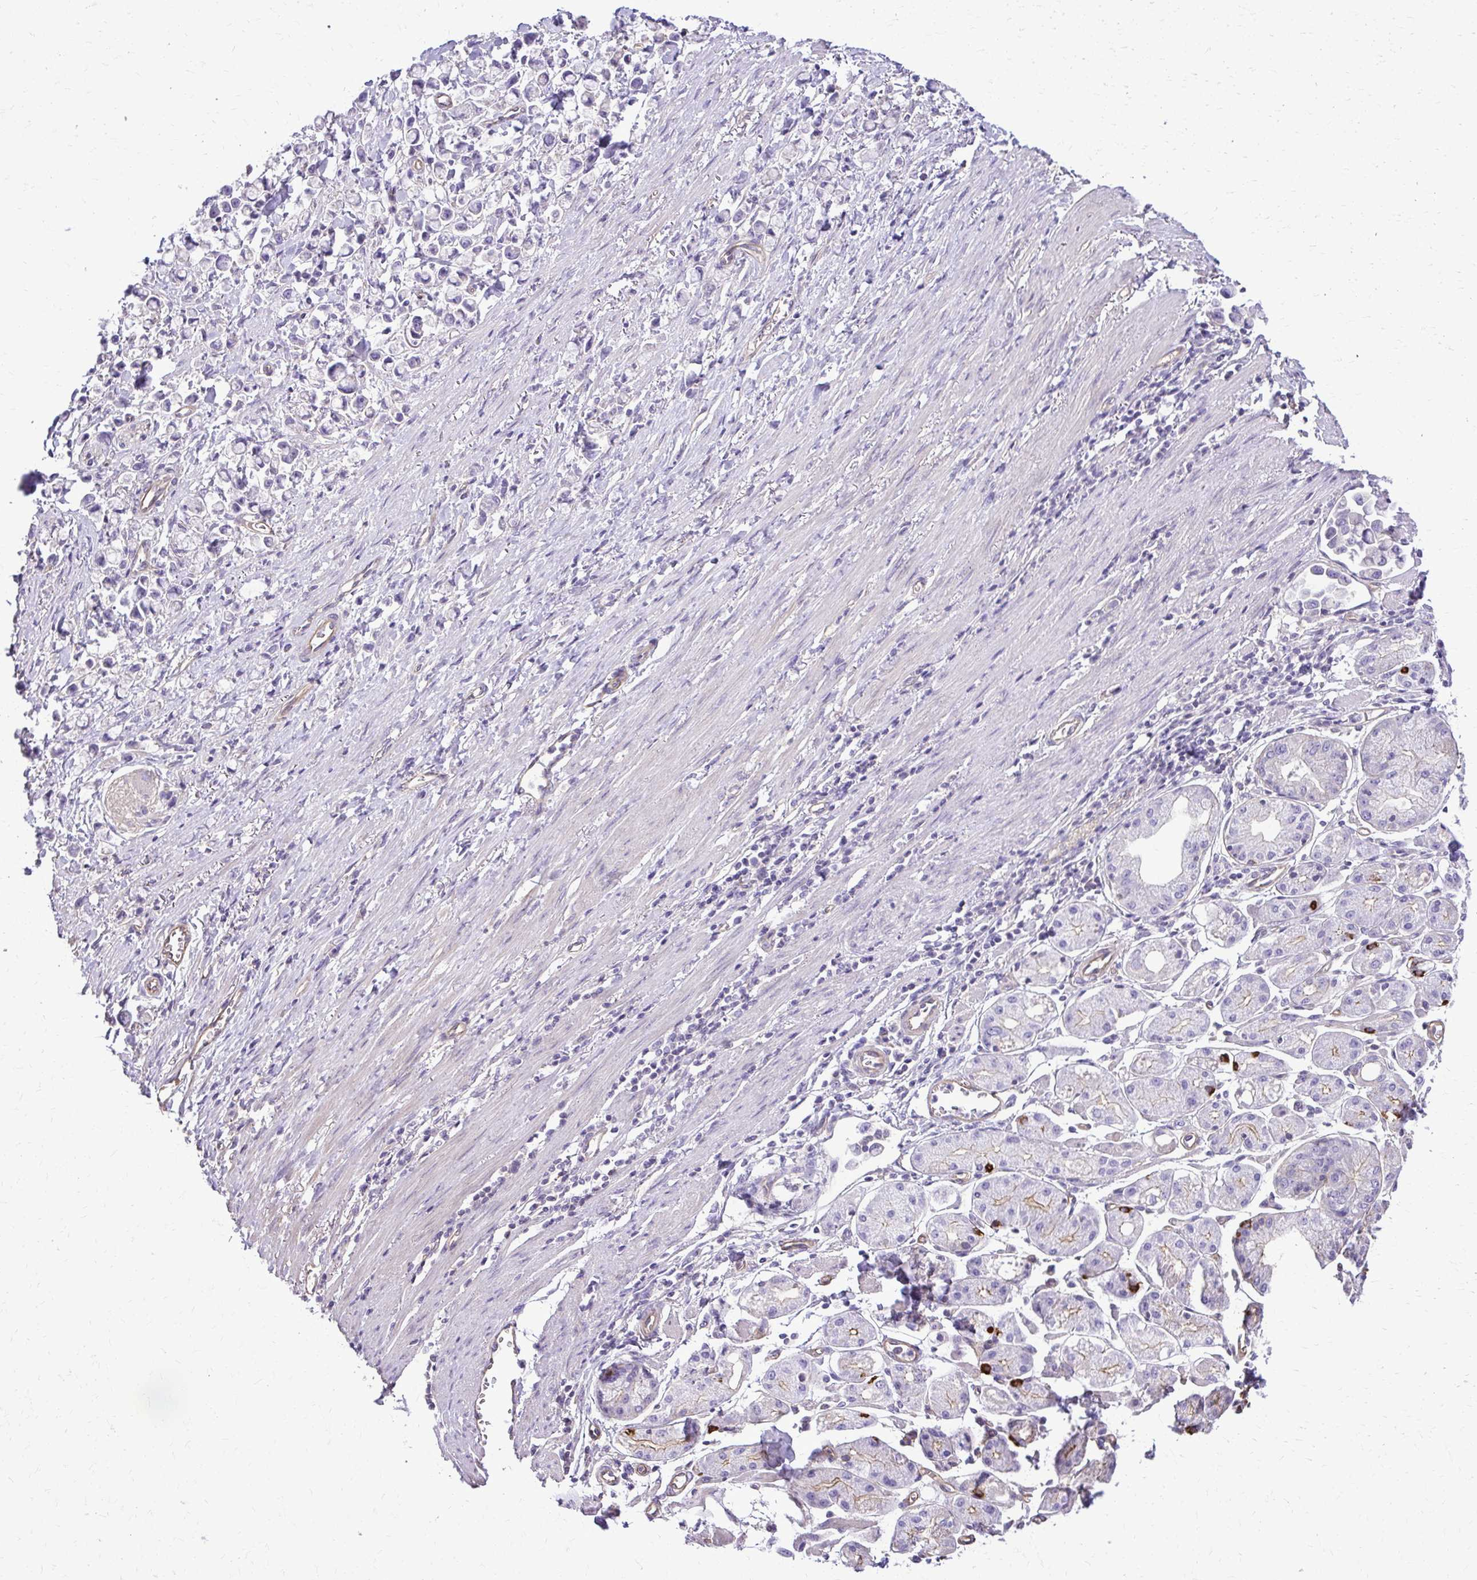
{"staining": {"intensity": "negative", "quantity": "none", "location": "none"}, "tissue": "stomach cancer", "cell_type": "Tumor cells", "image_type": "cancer", "snomed": [{"axis": "morphology", "description": "Adenocarcinoma, NOS"}, {"axis": "topography", "description": "Stomach"}], "caption": "Immunohistochemical staining of stomach adenocarcinoma demonstrates no significant staining in tumor cells. (Stains: DAB (3,3'-diaminobenzidine) immunohistochemistry (IHC) with hematoxylin counter stain, Microscopy: brightfield microscopy at high magnification).", "gene": "RUNDC3B", "patient": {"sex": "female", "age": 81}}